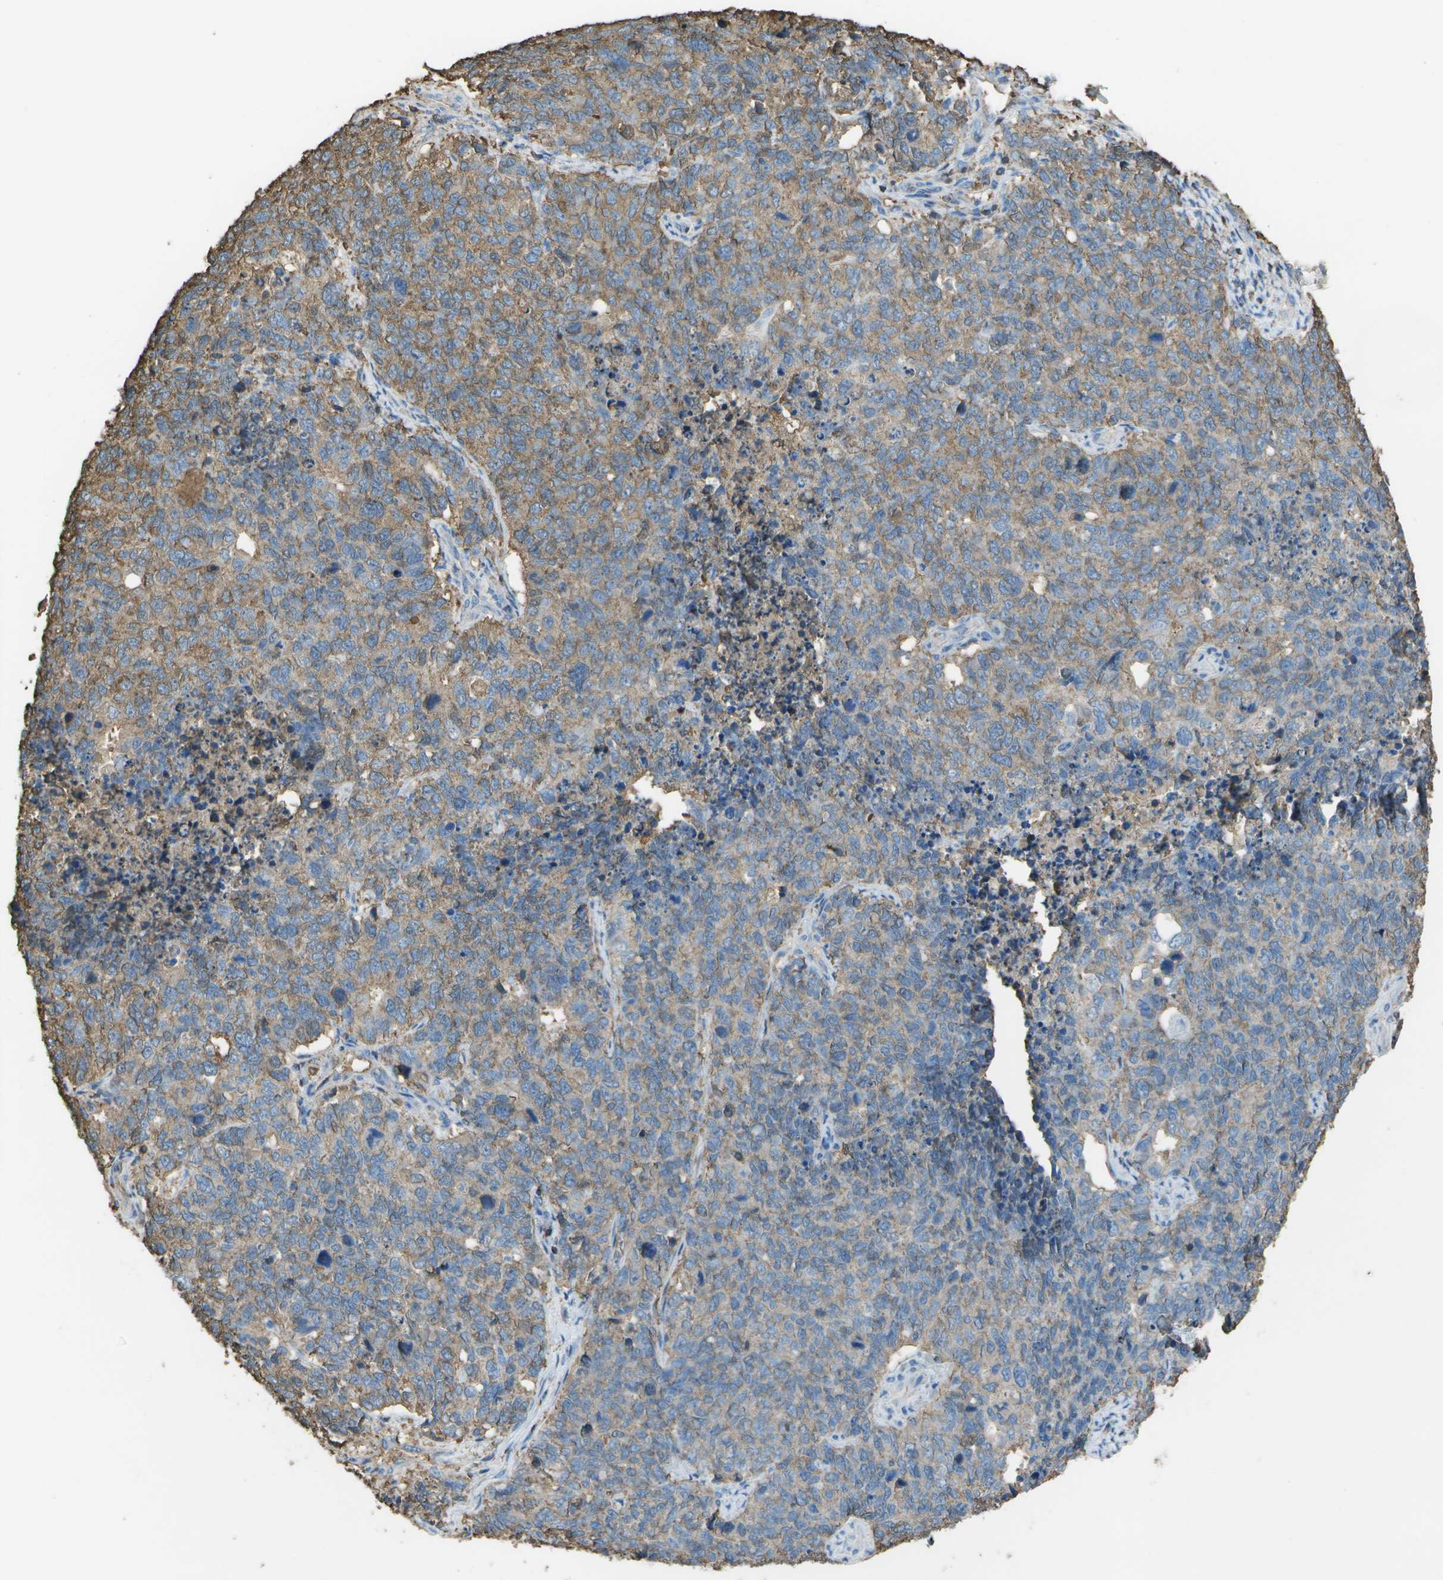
{"staining": {"intensity": "moderate", "quantity": ">75%", "location": "cytoplasmic/membranous"}, "tissue": "cervical cancer", "cell_type": "Tumor cells", "image_type": "cancer", "snomed": [{"axis": "morphology", "description": "Squamous cell carcinoma, NOS"}, {"axis": "topography", "description": "Cervix"}], "caption": "Immunohistochemistry (IHC) micrograph of human cervical cancer (squamous cell carcinoma) stained for a protein (brown), which displays medium levels of moderate cytoplasmic/membranous expression in about >75% of tumor cells.", "gene": "CYP4F11", "patient": {"sex": "female", "age": 63}}